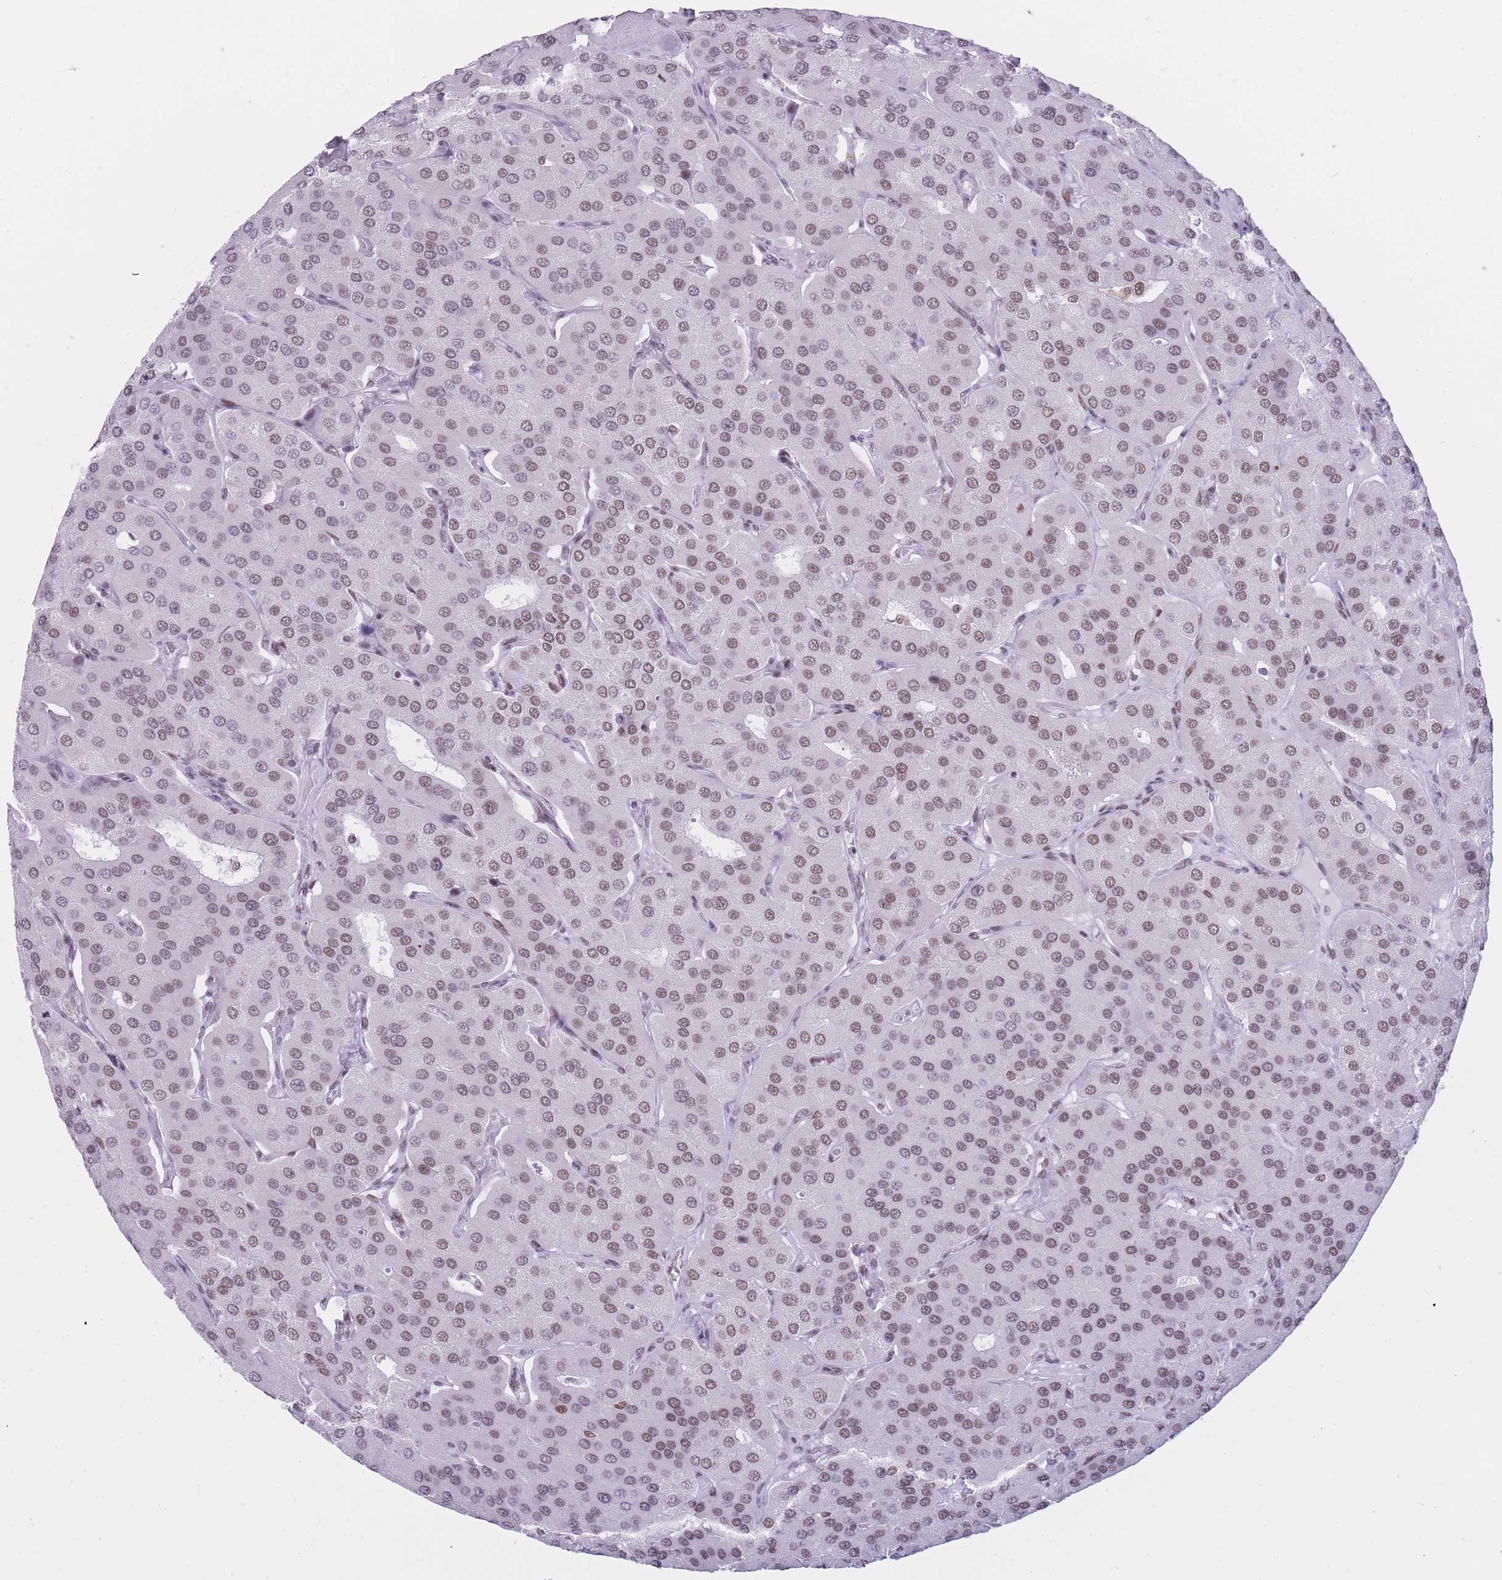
{"staining": {"intensity": "weak", "quantity": ">75%", "location": "nuclear"}, "tissue": "parathyroid gland", "cell_type": "Glandular cells", "image_type": "normal", "snomed": [{"axis": "morphology", "description": "Normal tissue, NOS"}, {"axis": "morphology", "description": "Adenoma, NOS"}, {"axis": "topography", "description": "Parathyroid gland"}], "caption": "An immunohistochemistry (IHC) photomicrograph of normal tissue is shown. Protein staining in brown shows weak nuclear positivity in parathyroid gland within glandular cells. The staining is performed using DAB (3,3'-diaminobenzidine) brown chromogen to label protein expression. The nuclei are counter-stained blue using hematoxylin.", "gene": "HNRNPUL1", "patient": {"sex": "female", "age": 86}}